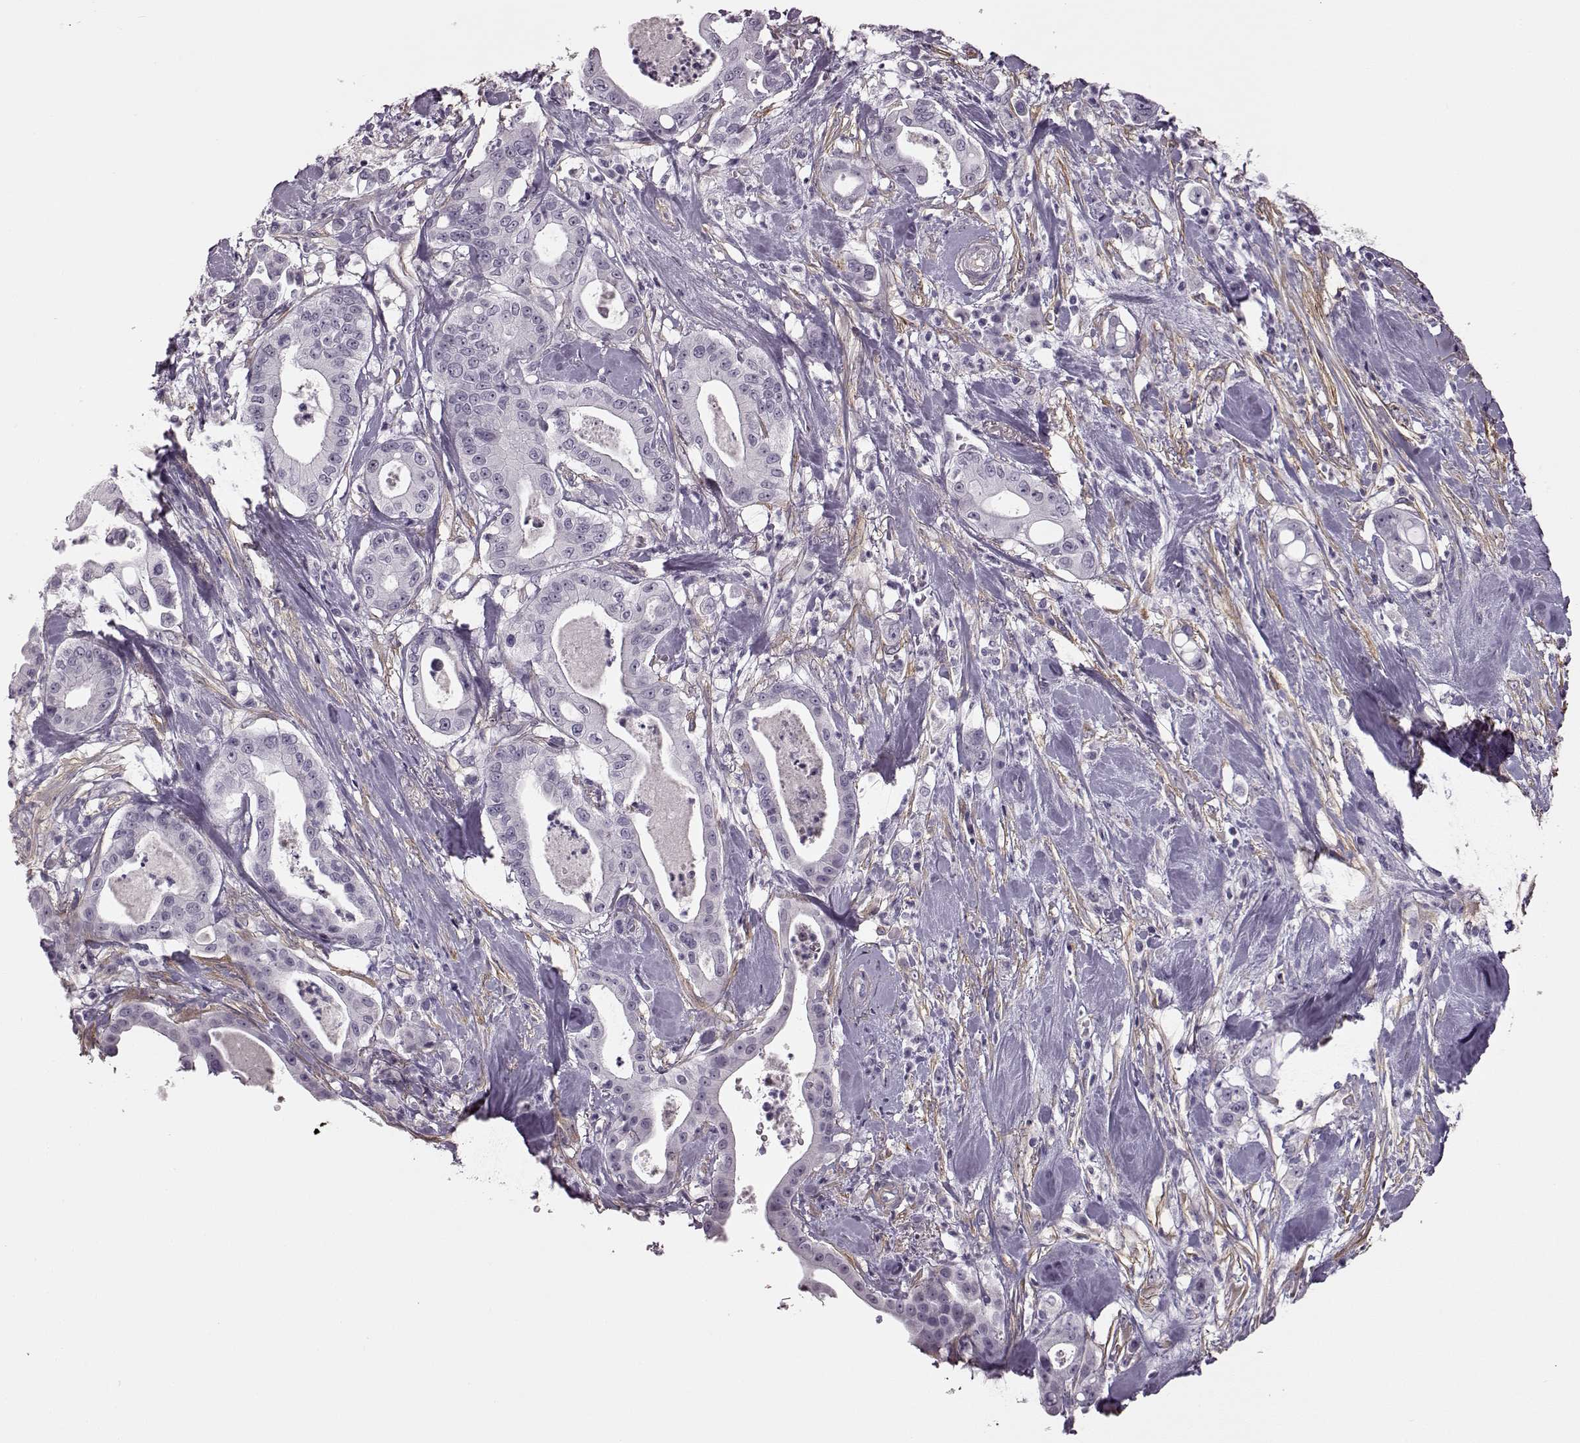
{"staining": {"intensity": "negative", "quantity": "none", "location": "none"}, "tissue": "pancreatic cancer", "cell_type": "Tumor cells", "image_type": "cancer", "snomed": [{"axis": "morphology", "description": "Adenocarcinoma, NOS"}, {"axis": "topography", "description": "Pancreas"}], "caption": "High magnification brightfield microscopy of pancreatic adenocarcinoma stained with DAB (brown) and counterstained with hematoxylin (blue): tumor cells show no significant expression. The staining is performed using DAB brown chromogen with nuclei counter-stained in using hematoxylin.", "gene": "TRIM69", "patient": {"sex": "male", "age": 71}}